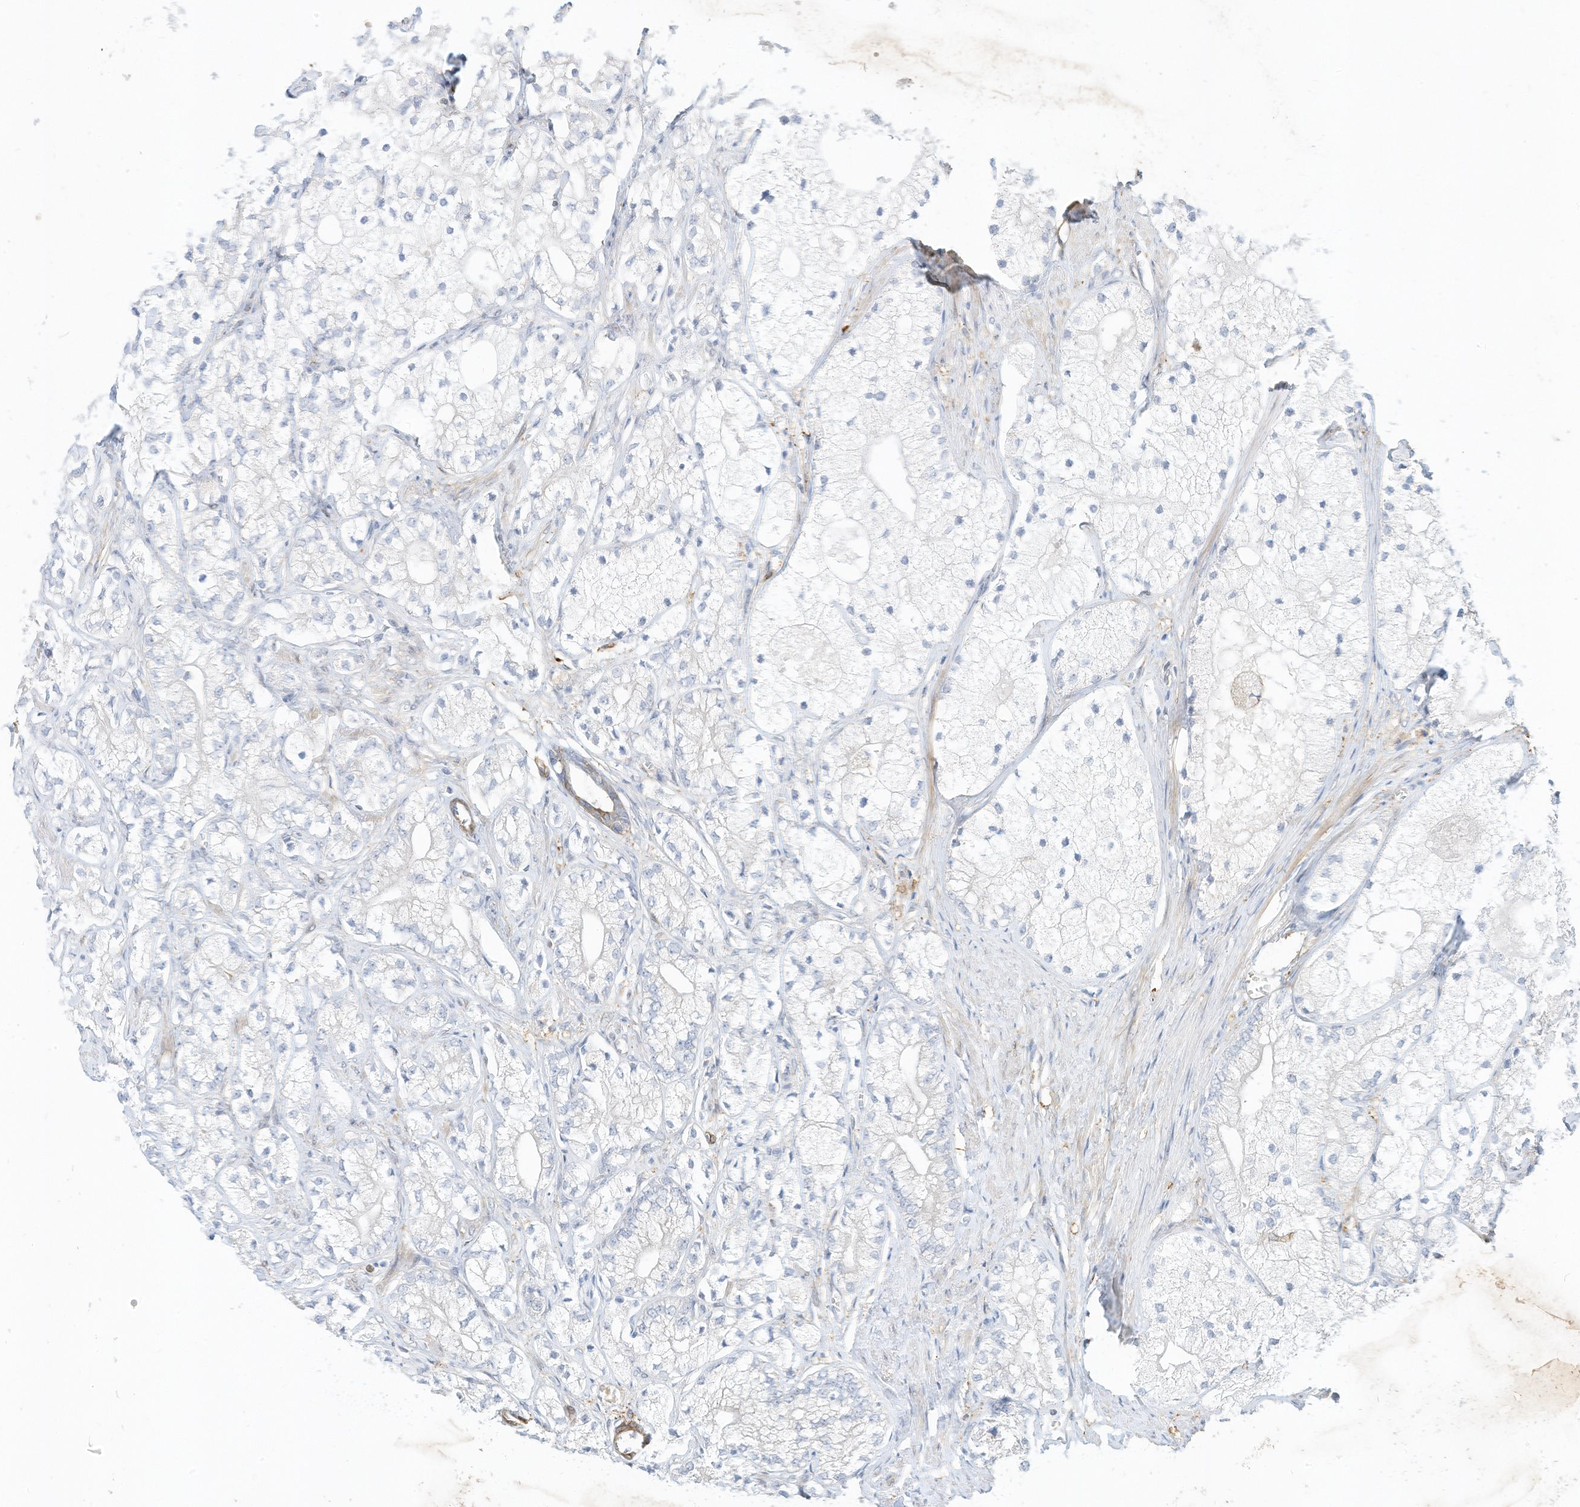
{"staining": {"intensity": "negative", "quantity": "none", "location": "none"}, "tissue": "prostate cancer", "cell_type": "Tumor cells", "image_type": "cancer", "snomed": [{"axis": "morphology", "description": "Adenocarcinoma, Low grade"}, {"axis": "topography", "description": "Prostate"}], "caption": "Immunohistochemistry (IHC) image of prostate cancer stained for a protein (brown), which displays no expression in tumor cells.", "gene": "ATP13A1", "patient": {"sex": "male", "age": 69}}